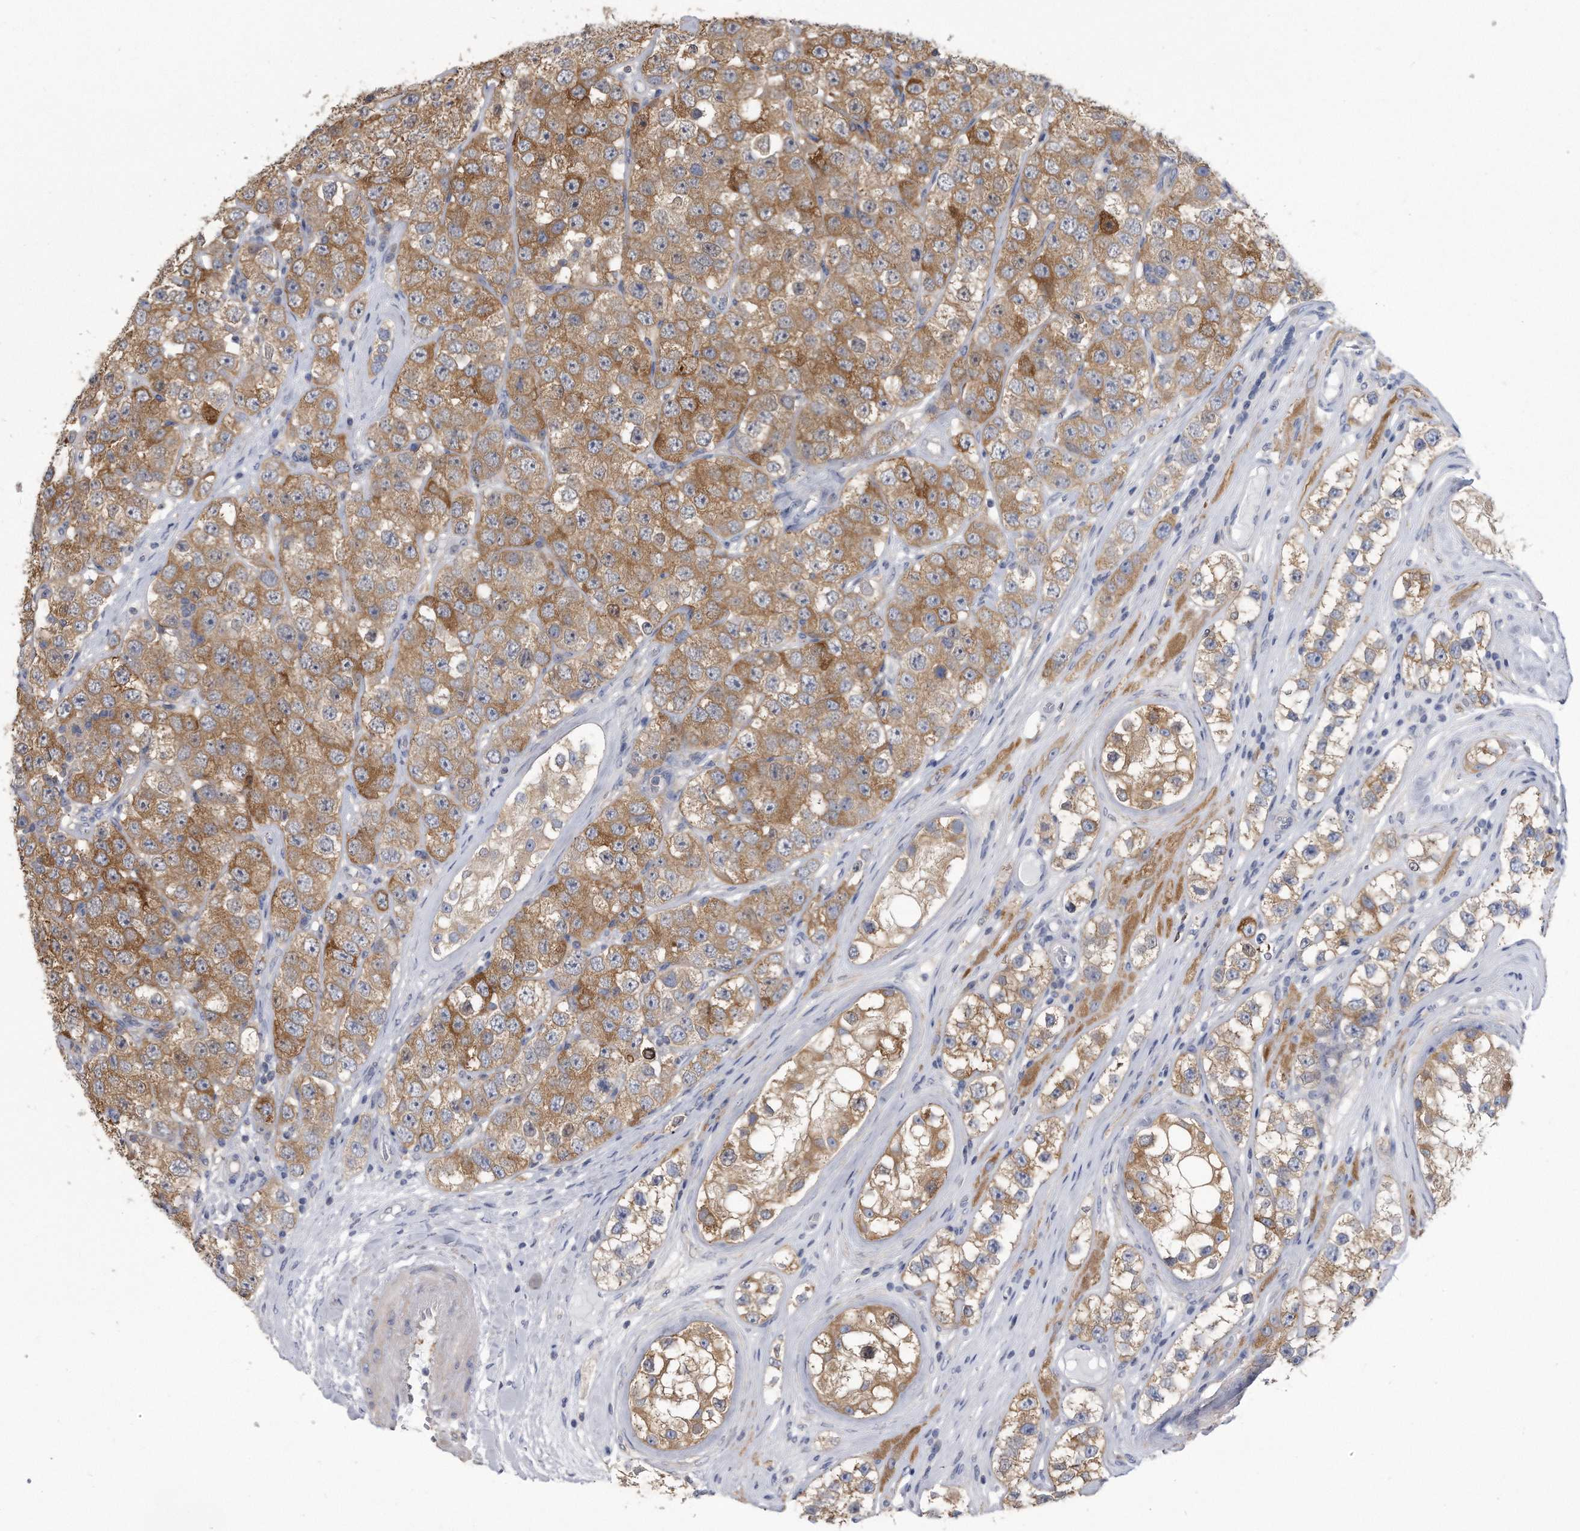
{"staining": {"intensity": "moderate", "quantity": ">75%", "location": "cytoplasmic/membranous"}, "tissue": "testis cancer", "cell_type": "Tumor cells", "image_type": "cancer", "snomed": [{"axis": "morphology", "description": "Seminoma, NOS"}, {"axis": "topography", "description": "Testis"}], "caption": "This is an image of IHC staining of testis cancer, which shows moderate staining in the cytoplasmic/membranous of tumor cells.", "gene": "PYGB", "patient": {"sex": "male", "age": 28}}